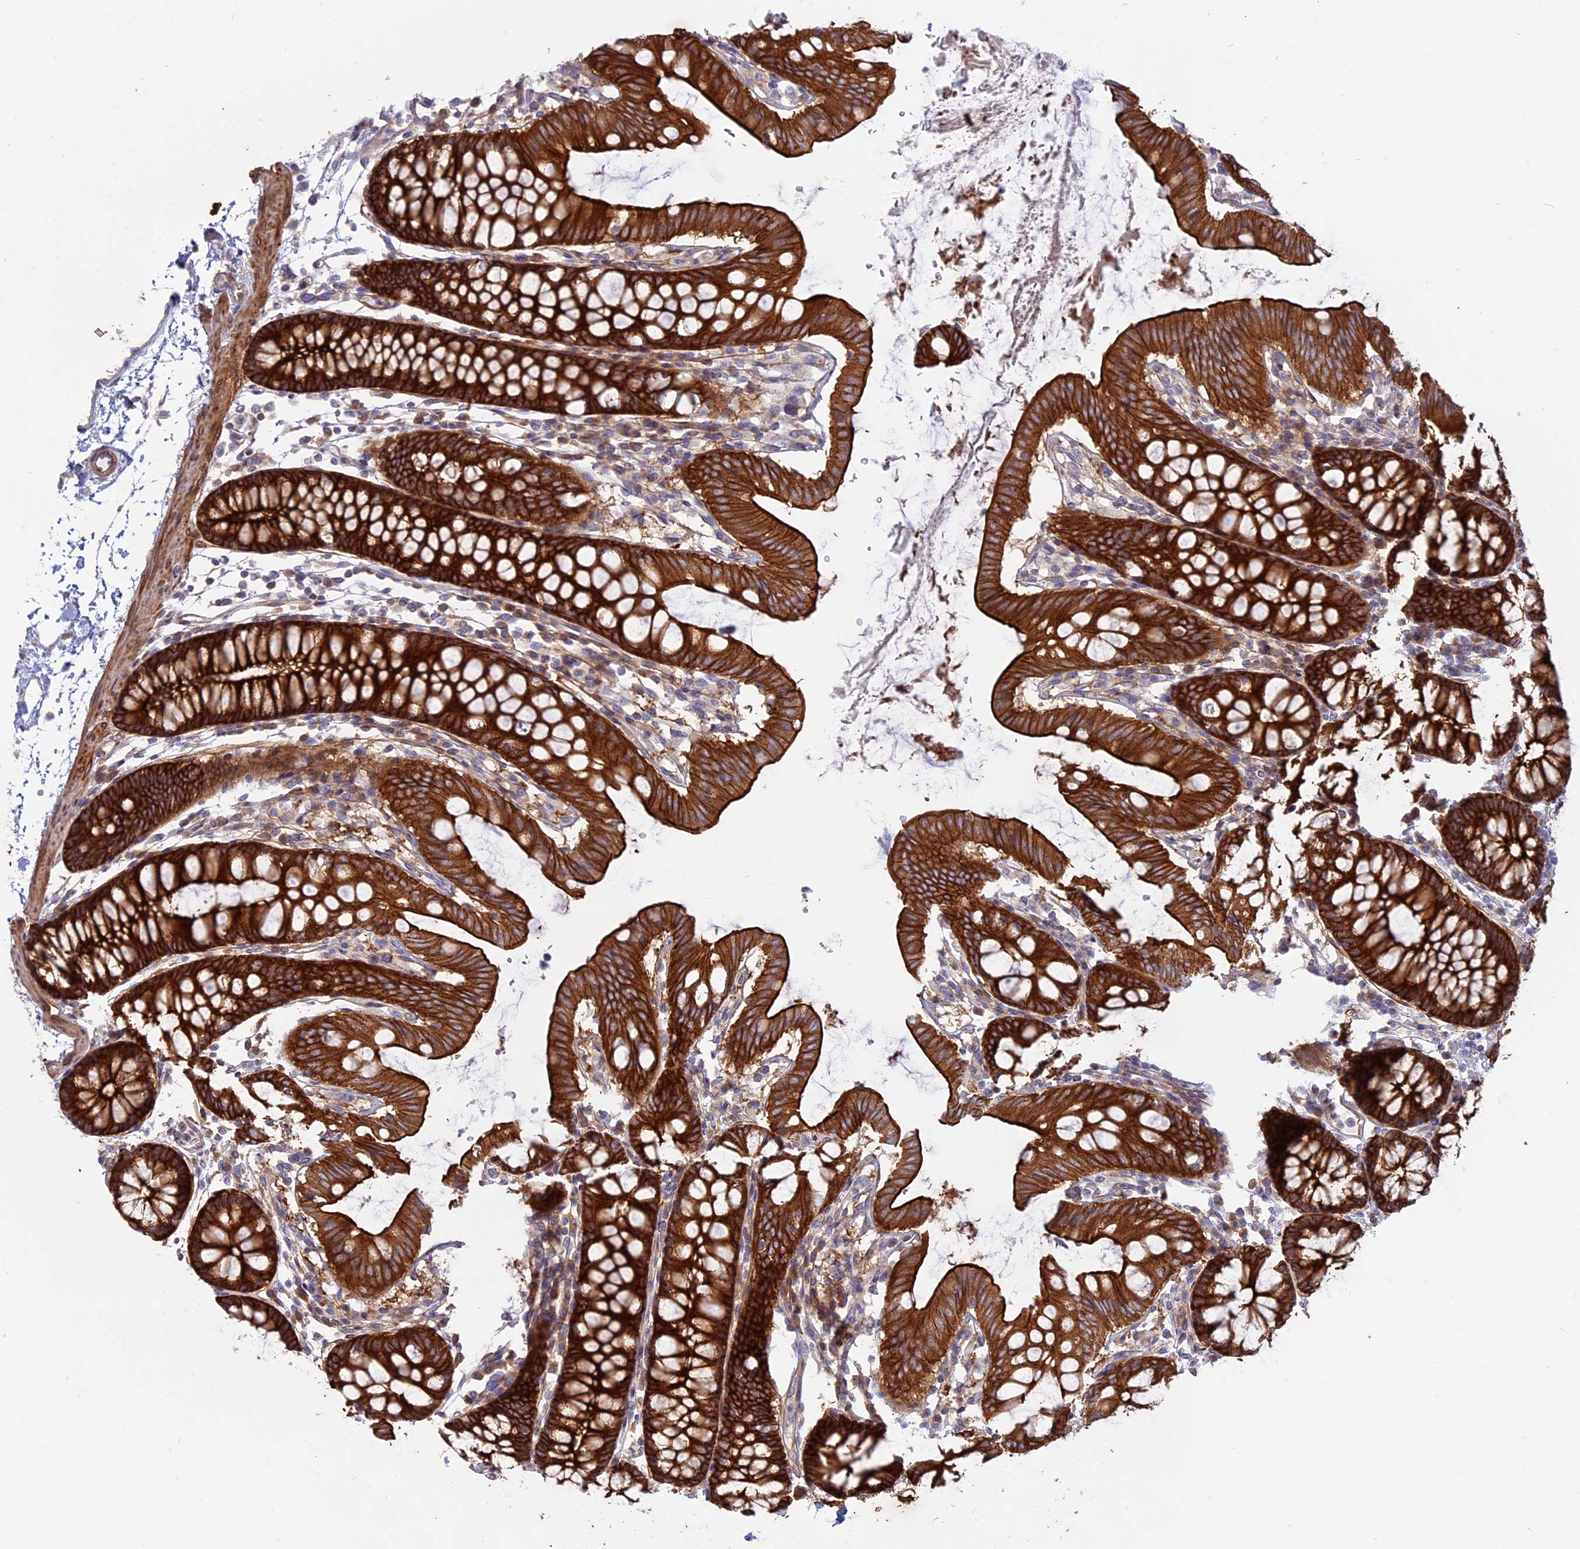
{"staining": {"intensity": "moderate", "quantity": ">75%", "location": "cytoplasmic/membranous"}, "tissue": "colon", "cell_type": "Endothelial cells", "image_type": "normal", "snomed": [{"axis": "morphology", "description": "Normal tissue, NOS"}, {"axis": "topography", "description": "Colon"}], "caption": "An image of colon stained for a protein exhibits moderate cytoplasmic/membranous brown staining in endothelial cells. The protein is shown in brown color, while the nuclei are stained blue.", "gene": "MYO5B", "patient": {"sex": "male", "age": 75}}